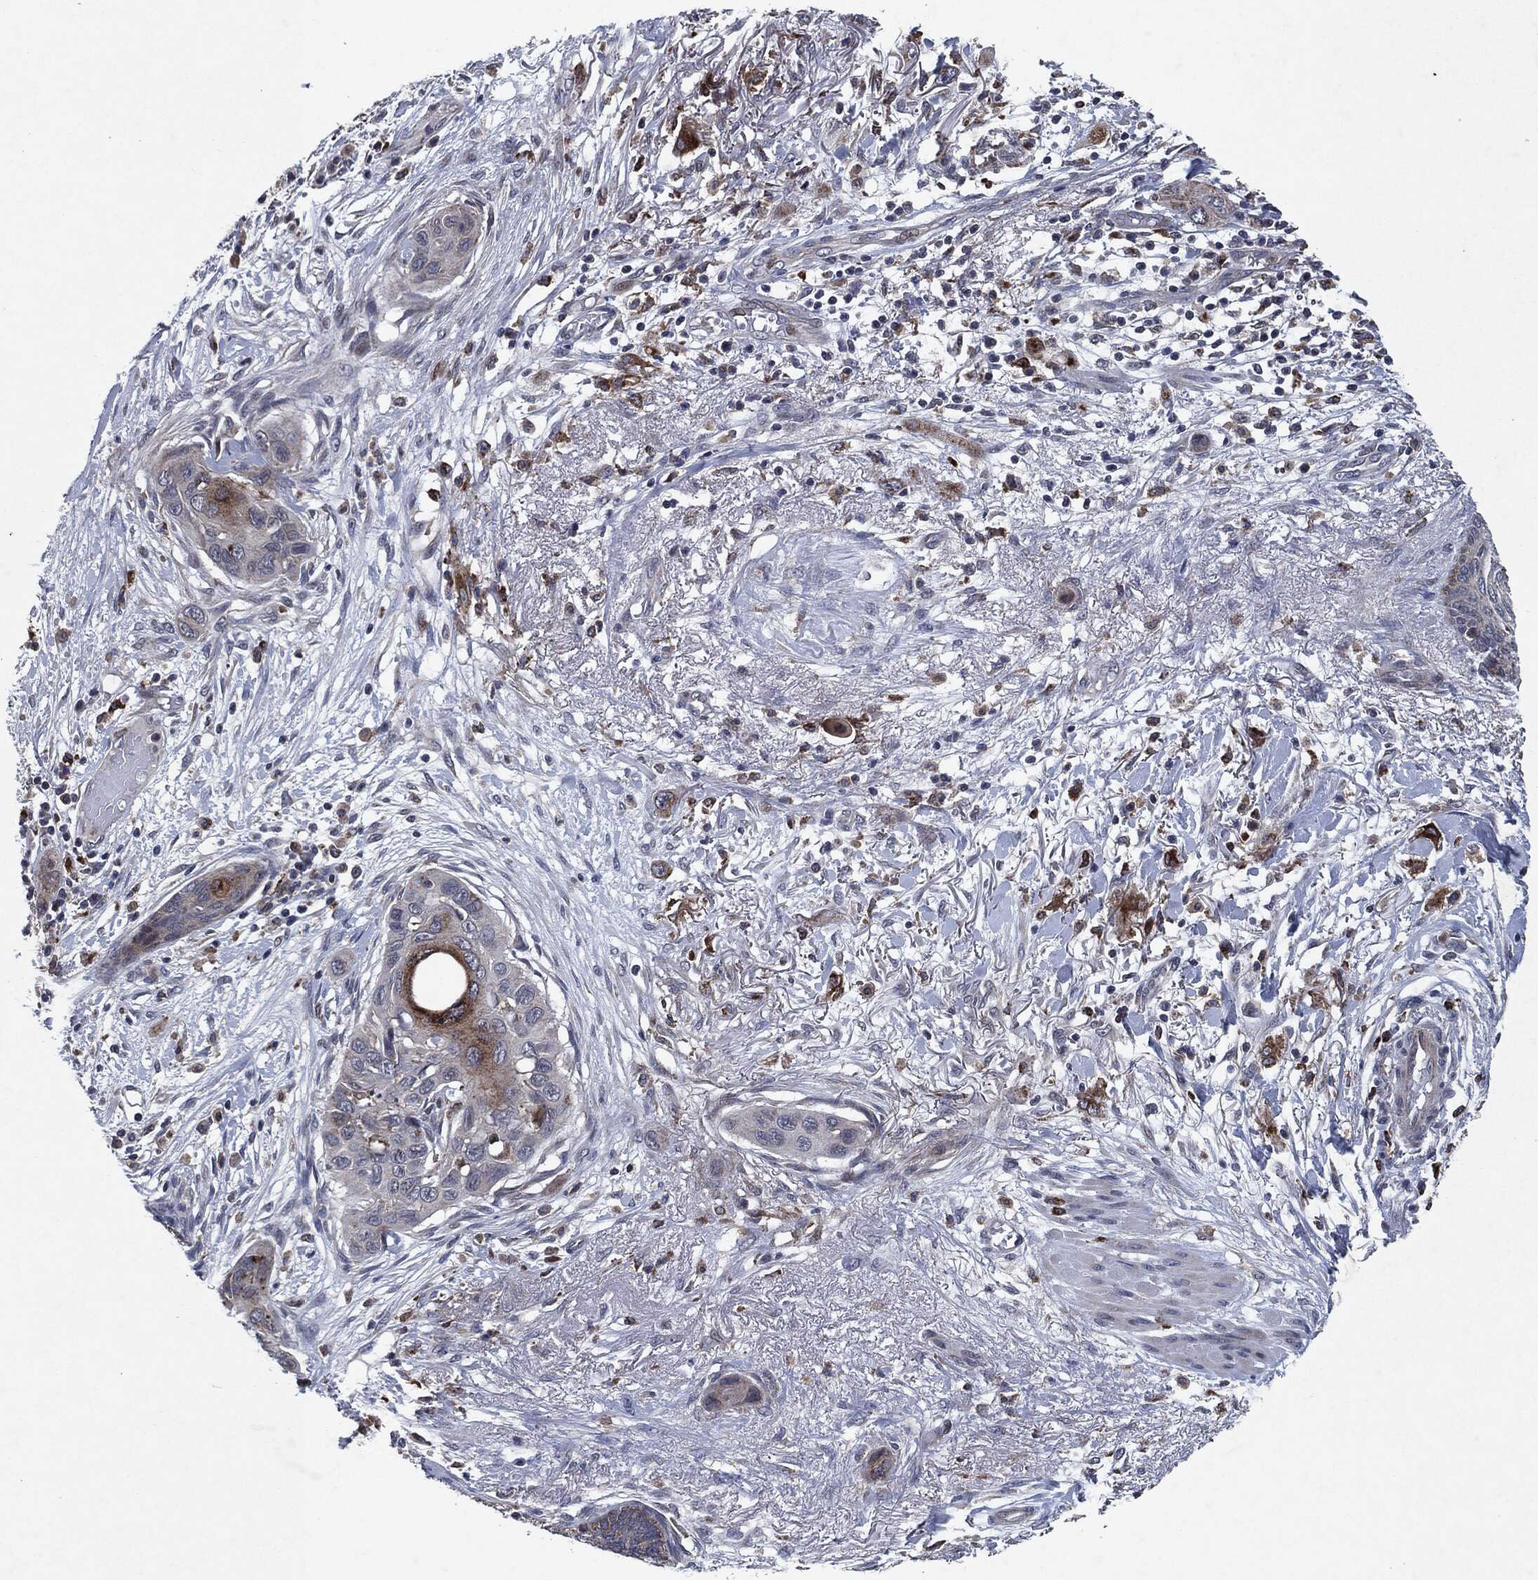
{"staining": {"intensity": "moderate", "quantity": "<25%", "location": "cytoplasmic/membranous"}, "tissue": "skin cancer", "cell_type": "Tumor cells", "image_type": "cancer", "snomed": [{"axis": "morphology", "description": "Squamous cell carcinoma, NOS"}, {"axis": "topography", "description": "Skin"}], "caption": "Human squamous cell carcinoma (skin) stained with a protein marker shows moderate staining in tumor cells.", "gene": "SLC31A2", "patient": {"sex": "male", "age": 79}}